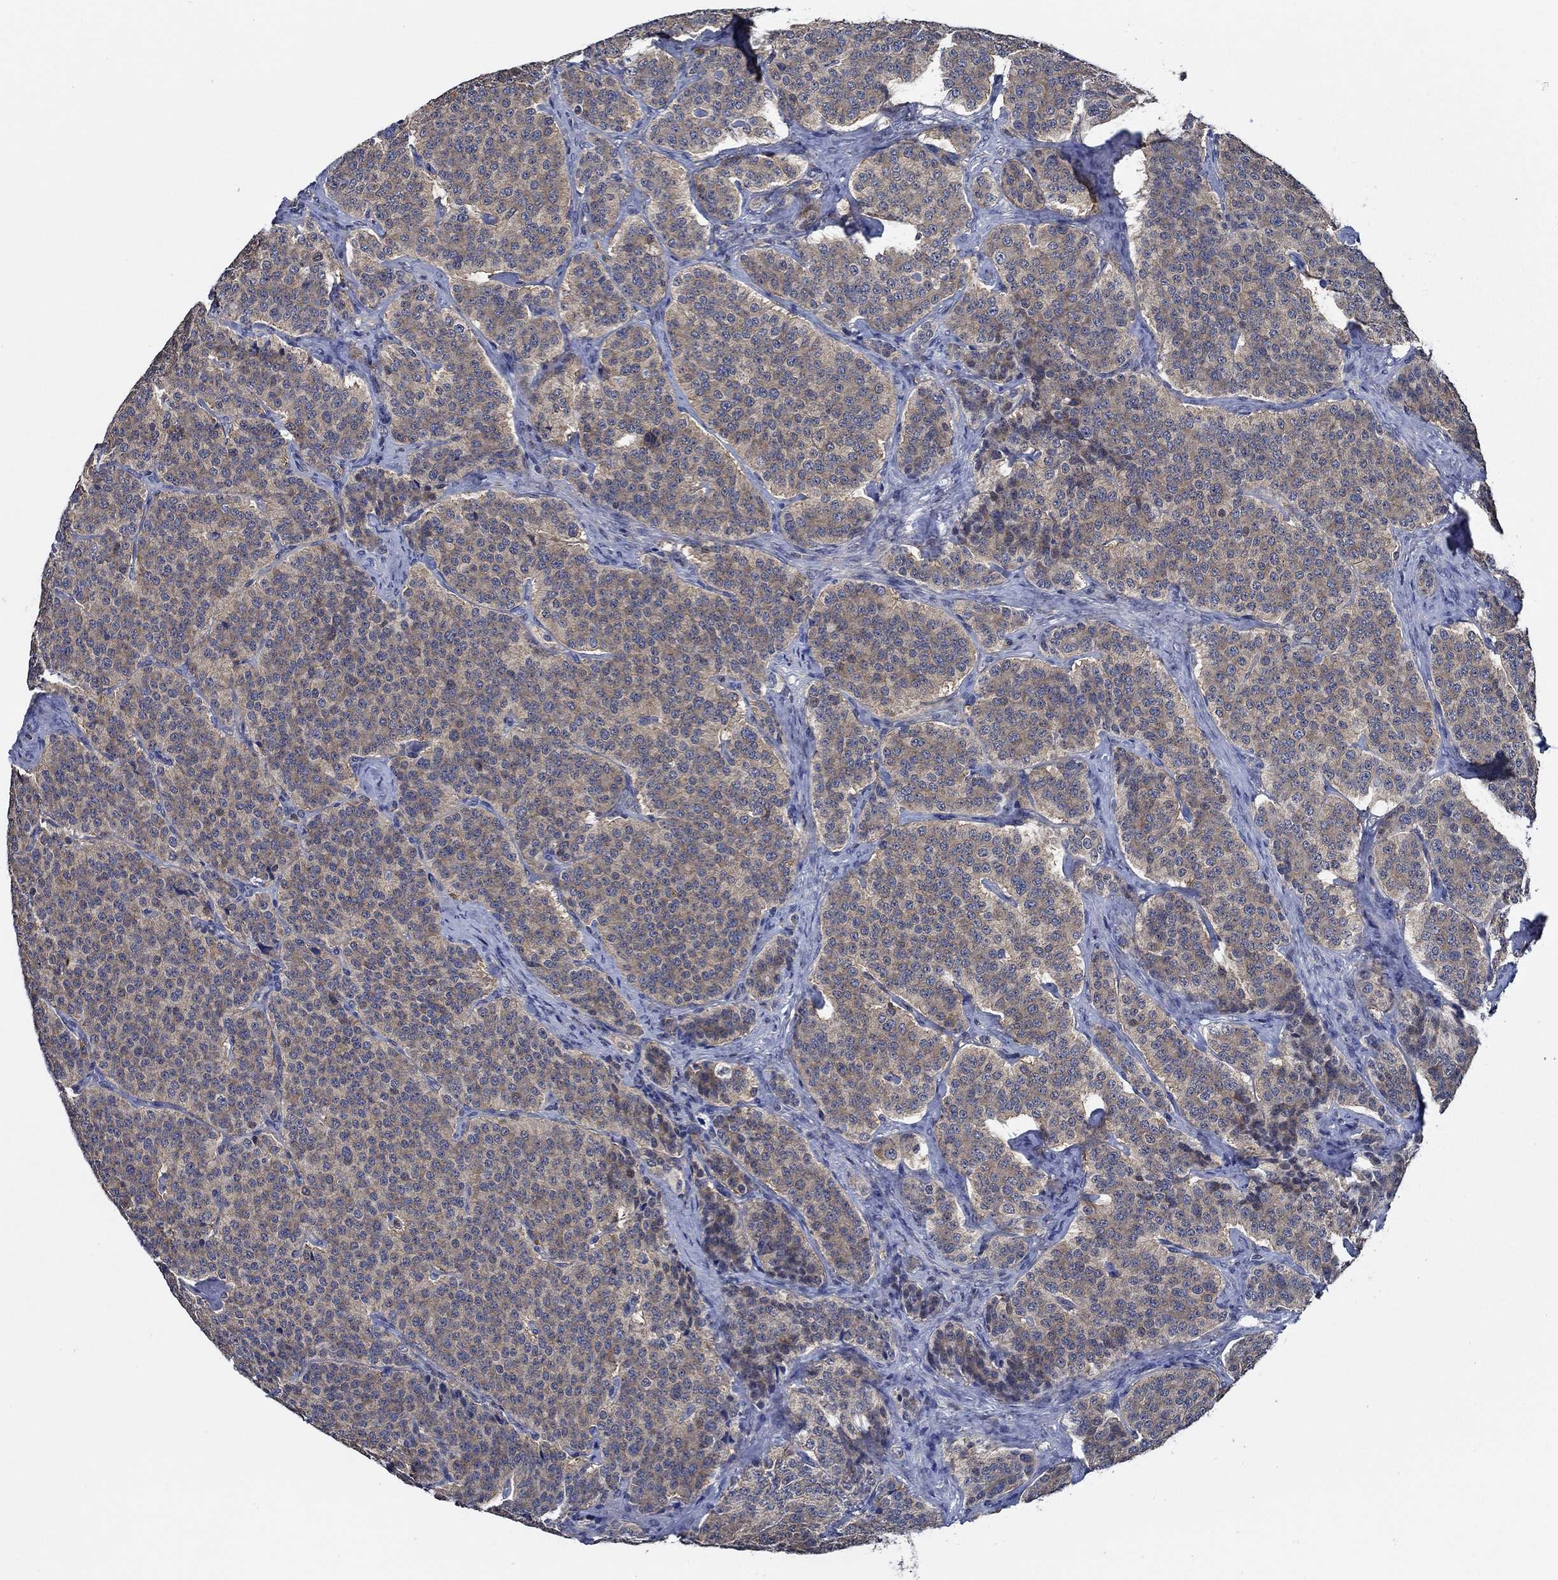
{"staining": {"intensity": "weak", "quantity": "25%-75%", "location": "cytoplasmic/membranous"}, "tissue": "carcinoid", "cell_type": "Tumor cells", "image_type": "cancer", "snomed": [{"axis": "morphology", "description": "Carcinoid, malignant, NOS"}, {"axis": "topography", "description": "Small intestine"}], "caption": "Protein expression analysis of human carcinoid (malignant) reveals weak cytoplasmic/membranous positivity in about 25%-75% of tumor cells.", "gene": "DACT1", "patient": {"sex": "female", "age": 58}}